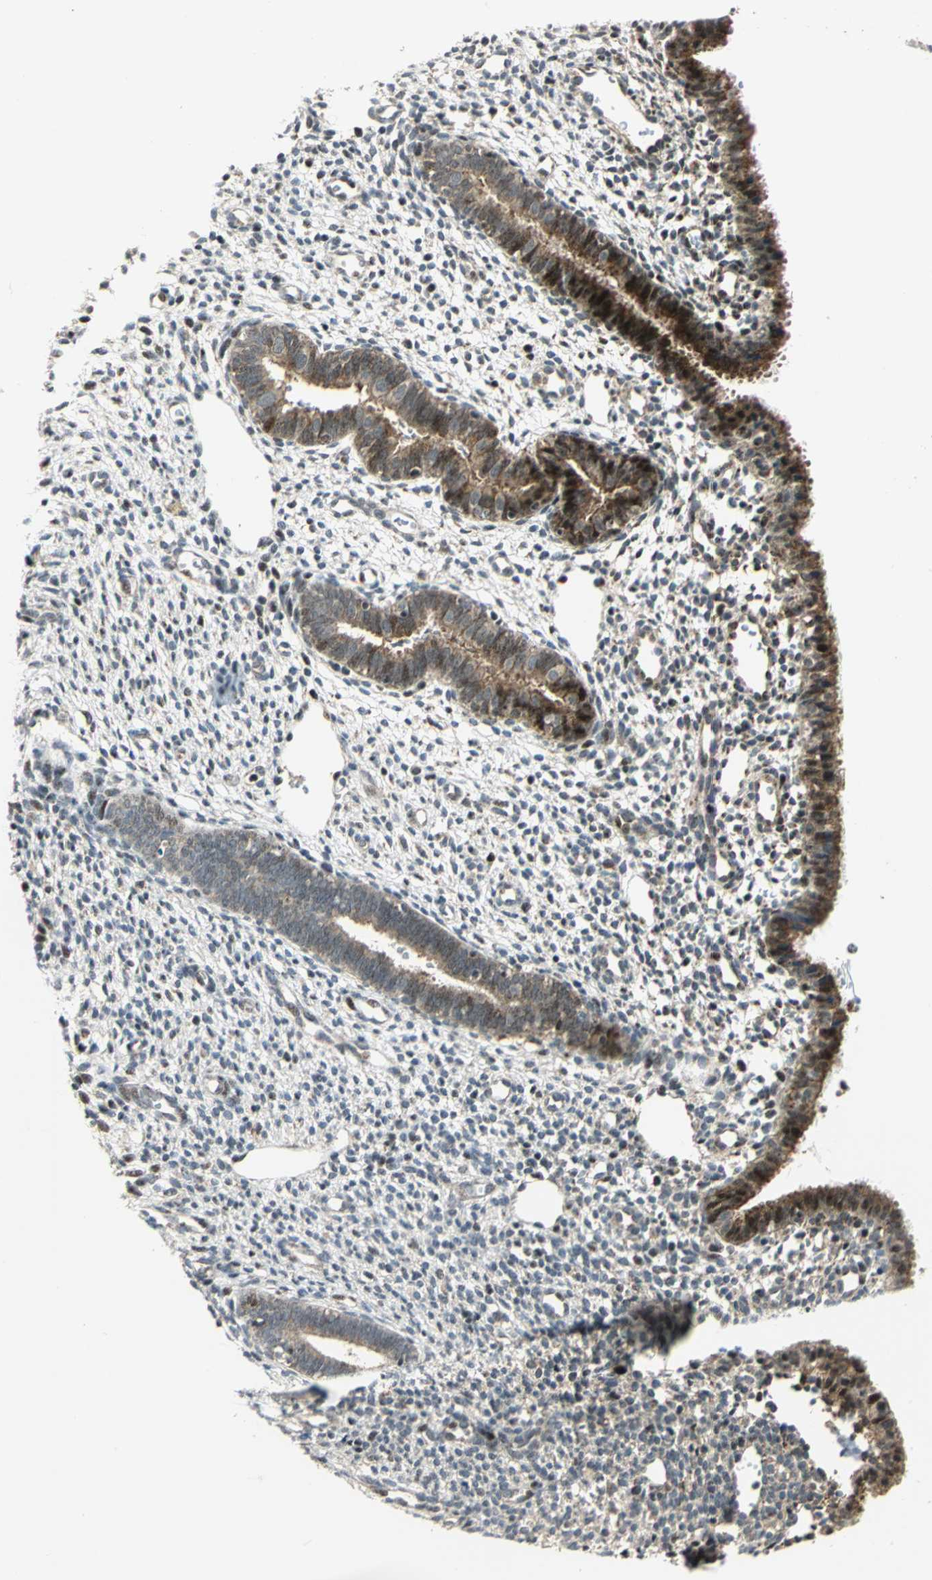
{"staining": {"intensity": "moderate", "quantity": "25%-75%", "location": "cytoplasmic/membranous,nuclear"}, "tissue": "endometrium", "cell_type": "Cells in endometrial stroma", "image_type": "normal", "snomed": [{"axis": "morphology", "description": "Normal tissue, NOS"}, {"axis": "topography", "description": "Endometrium"}], "caption": "Benign endometrium shows moderate cytoplasmic/membranous,nuclear expression in about 25%-75% of cells in endometrial stroma.", "gene": "ATP6V1A", "patient": {"sex": "female", "age": 27}}